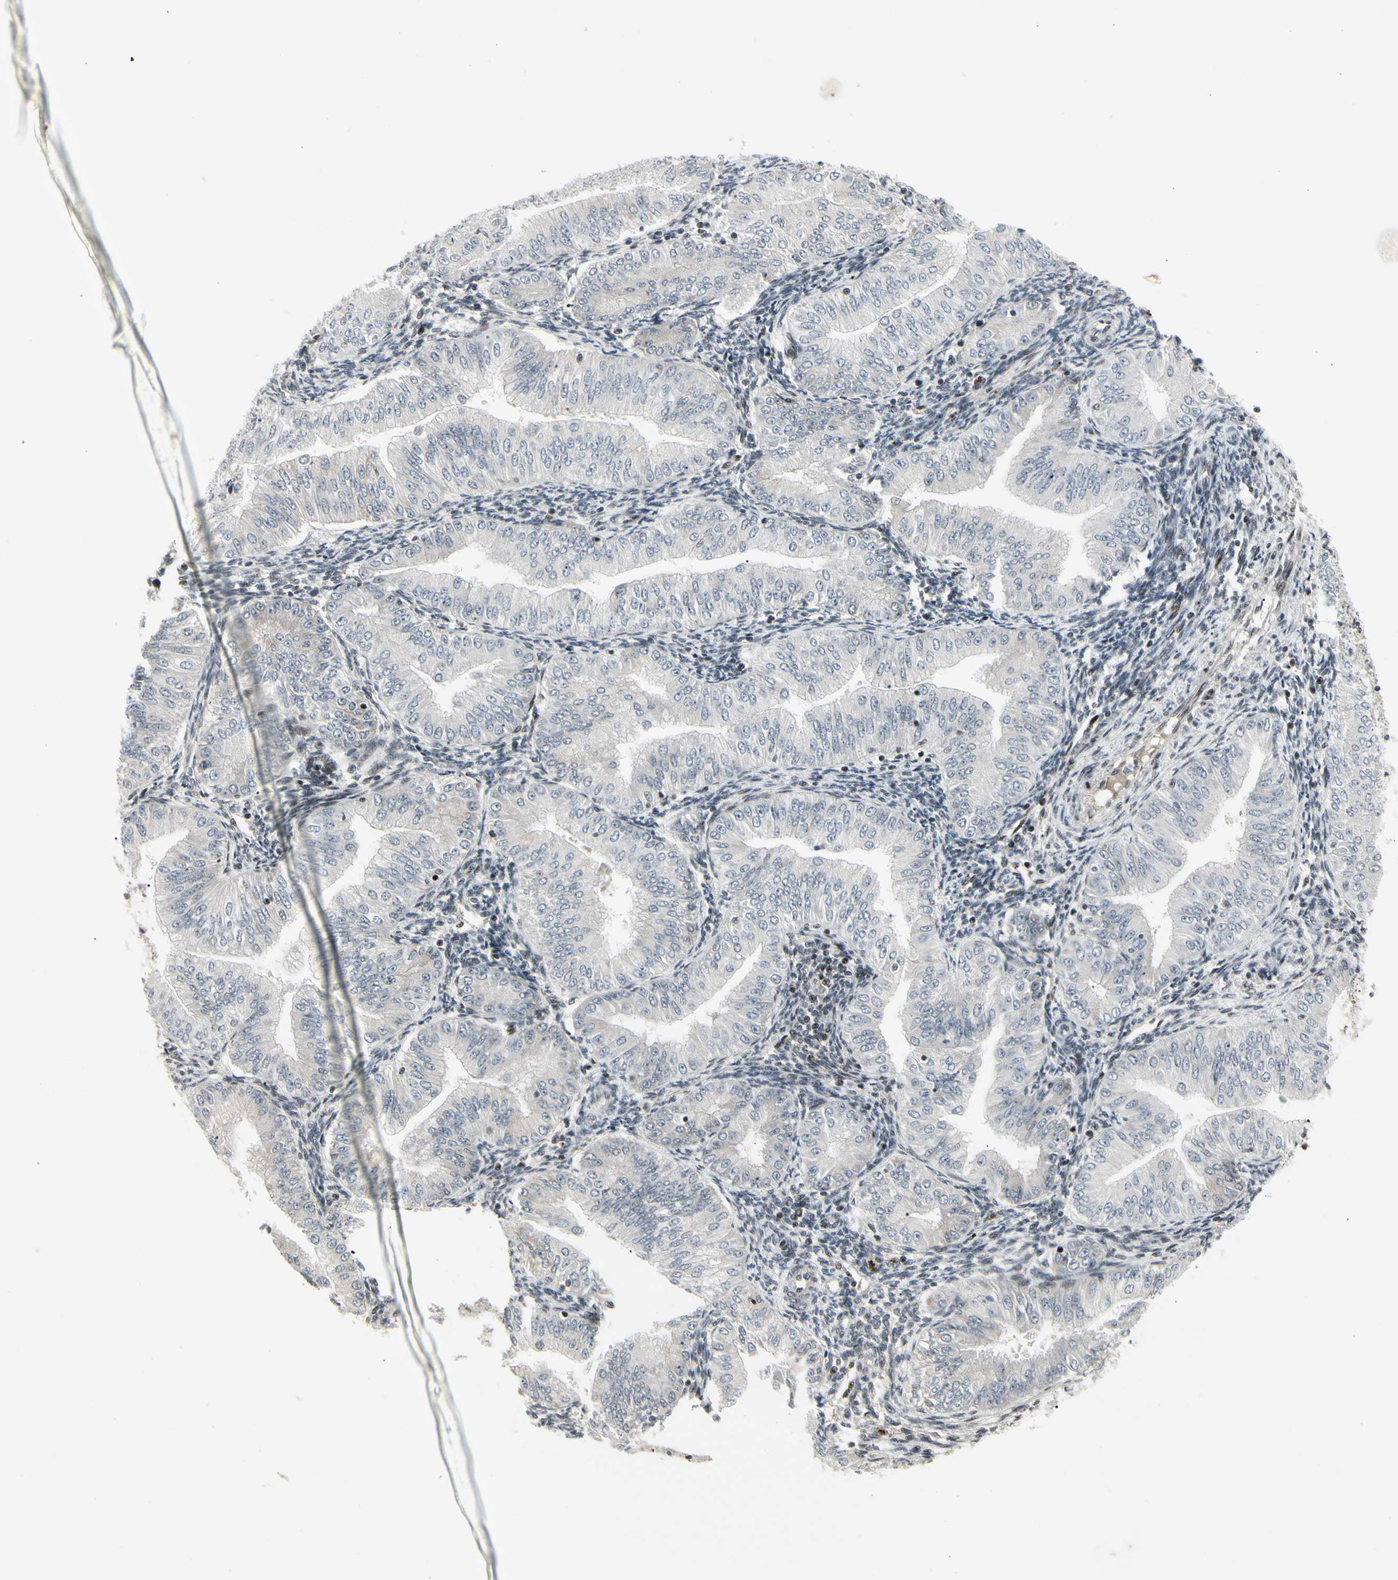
{"staining": {"intensity": "negative", "quantity": "none", "location": "none"}, "tissue": "endometrial cancer", "cell_type": "Tumor cells", "image_type": "cancer", "snomed": [{"axis": "morphology", "description": "Normal tissue, NOS"}, {"axis": "morphology", "description": "Adenocarcinoma, NOS"}, {"axis": "topography", "description": "Endometrium"}], "caption": "This image is of endometrial adenocarcinoma stained with IHC to label a protein in brown with the nuclei are counter-stained blue. There is no expression in tumor cells.", "gene": "FOXJ2", "patient": {"sex": "female", "age": 53}}